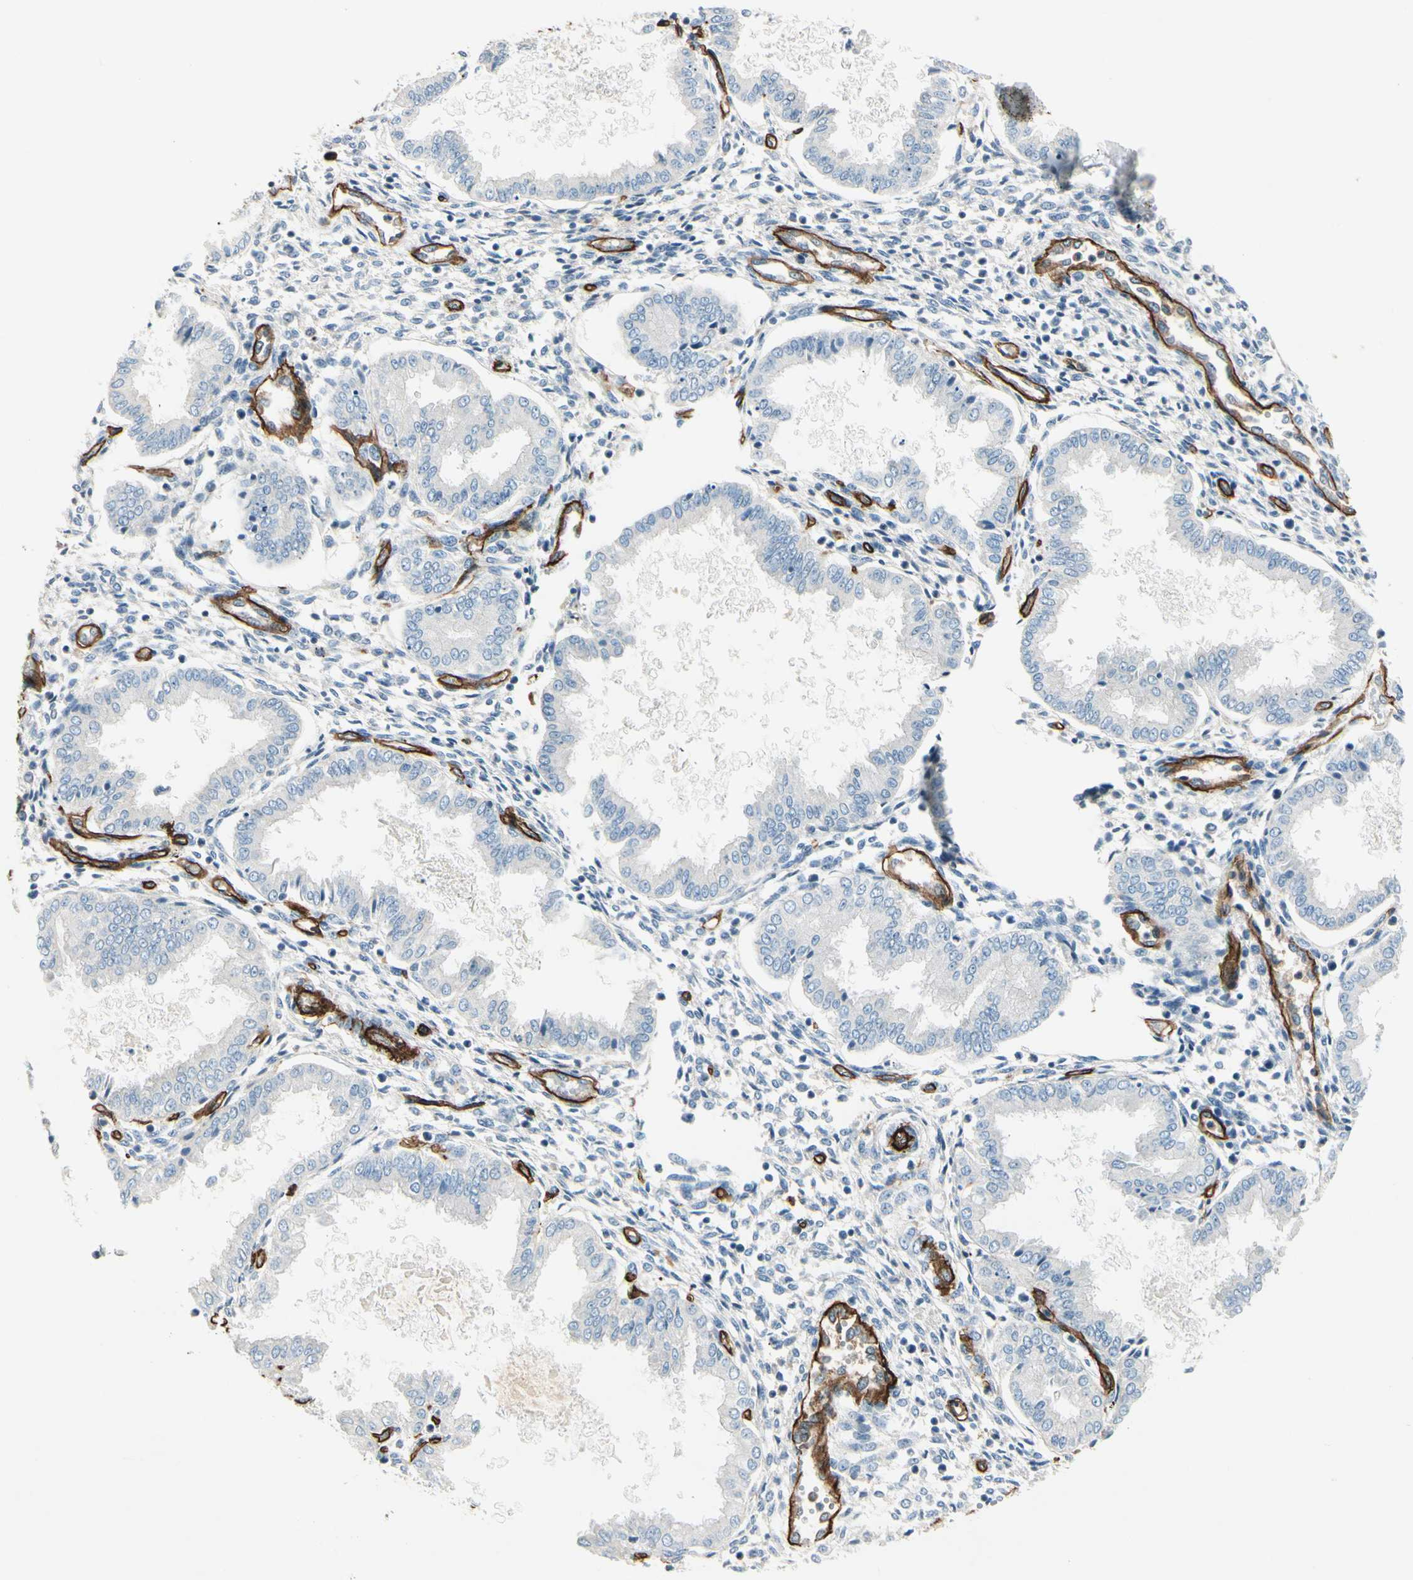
{"staining": {"intensity": "negative", "quantity": "none", "location": "none"}, "tissue": "endometrium", "cell_type": "Cells in endometrial stroma", "image_type": "normal", "snomed": [{"axis": "morphology", "description": "Normal tissue, NOS"}, {"axis": "topography", "description": "Endometrium"}], "caption": "DAB (3,3'-diaminobenzidine) immunohistochemical staining of benign human endometrium demonstrates no significant positivity in cells in endometrial stroma. The staining is performed using DAB brown chromogen with nuclei counter-stained in using hematoxylin.", "gene": "CD93", "patient": {"sex": "female", "age": 33}}